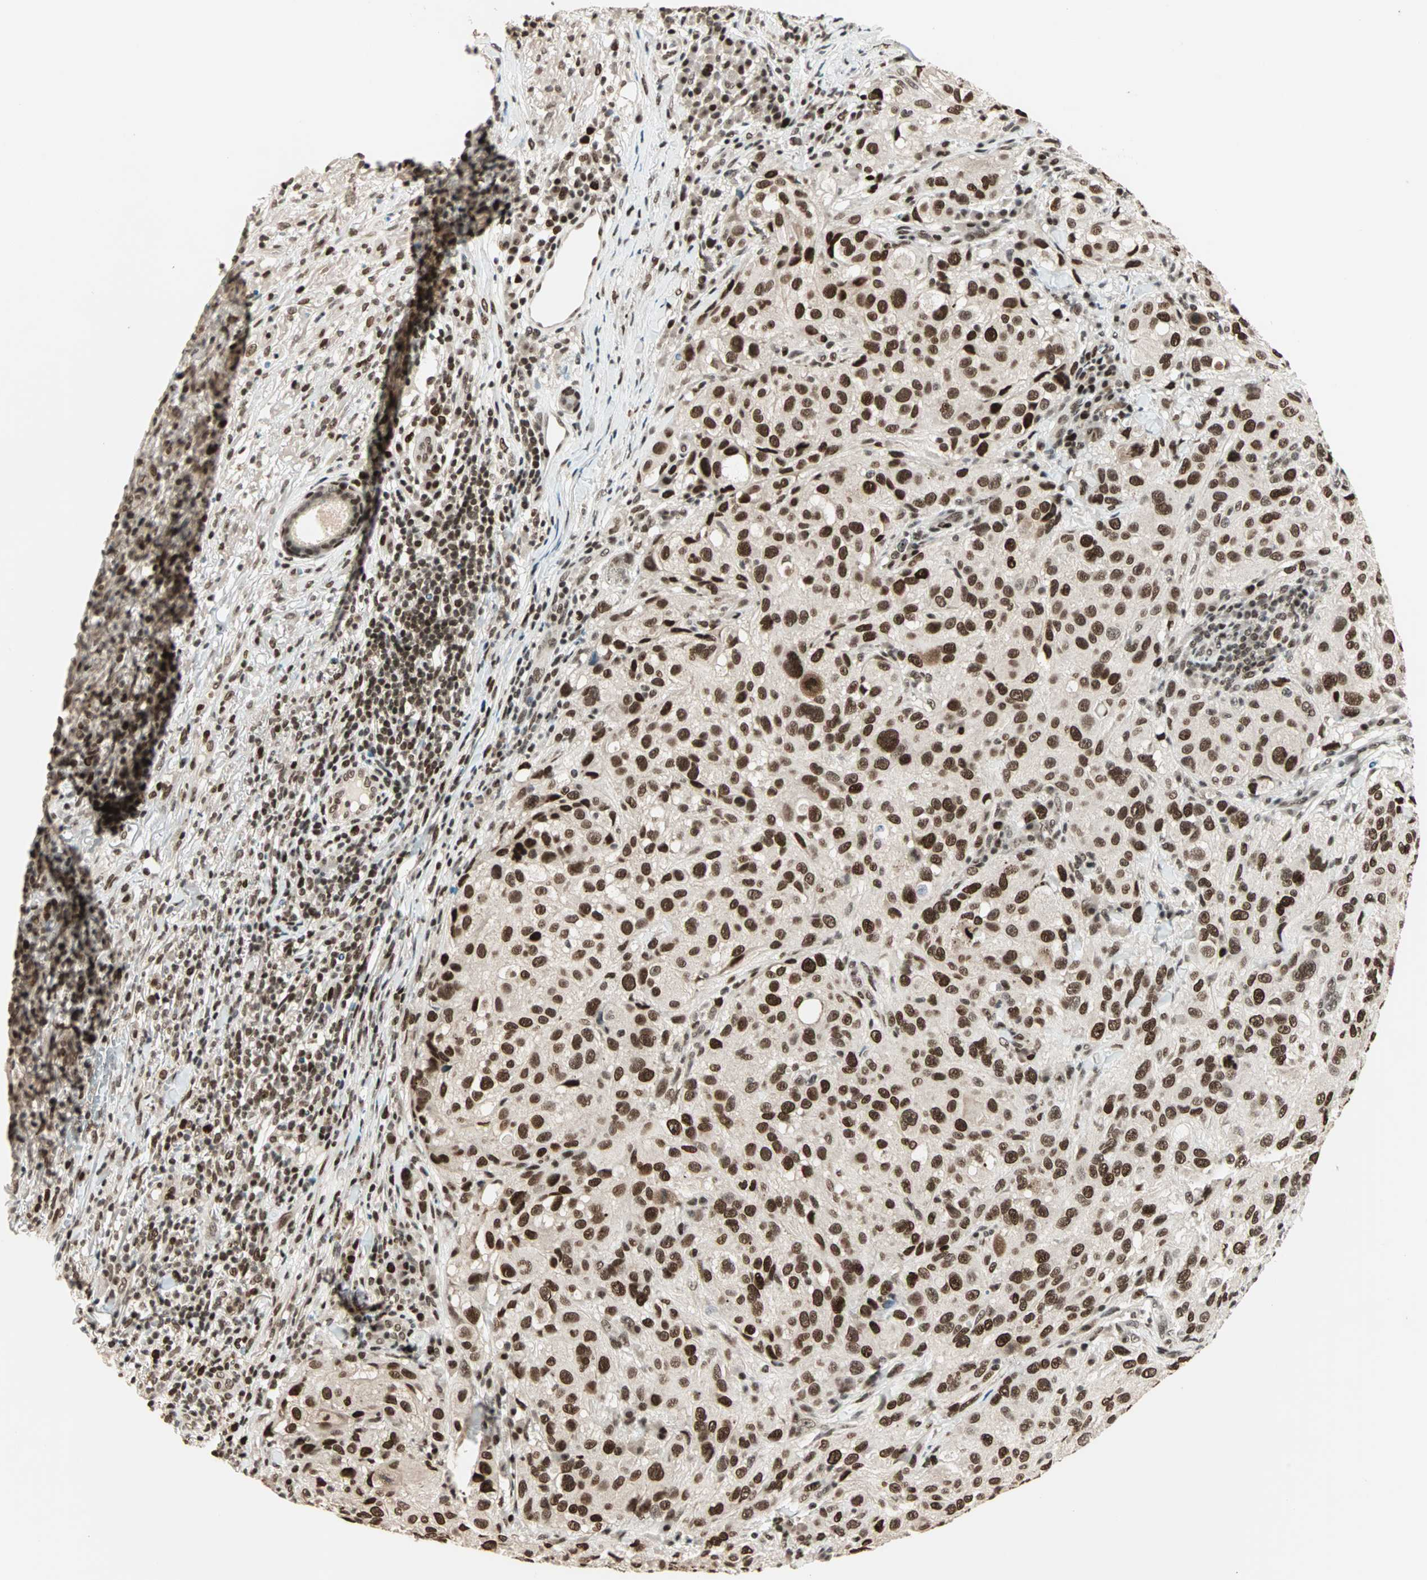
{"staining": {"intensity": "strong", "quantity": ">75%", "location": "nuclear"}, "tissue": "melanoma", "cell_type": "Tumor cells", "image_type": "cancer", "snomed": [{"axis": "morphology", "description": "Necrosis, NOS"}, {"axis": "morphology", "description": "Malignant melanoma, NOS"}, {"axis": "topography", "description": "Skin"}], "caption": "Immunohistochemistry micrograph of human malignant melanoma stained for a protein (brown), which shows high levels of strong nuclear positivity in about >75% of tumor cells.", "gene": "MDC1", "patient": {"sex": "female", "age": 87}}